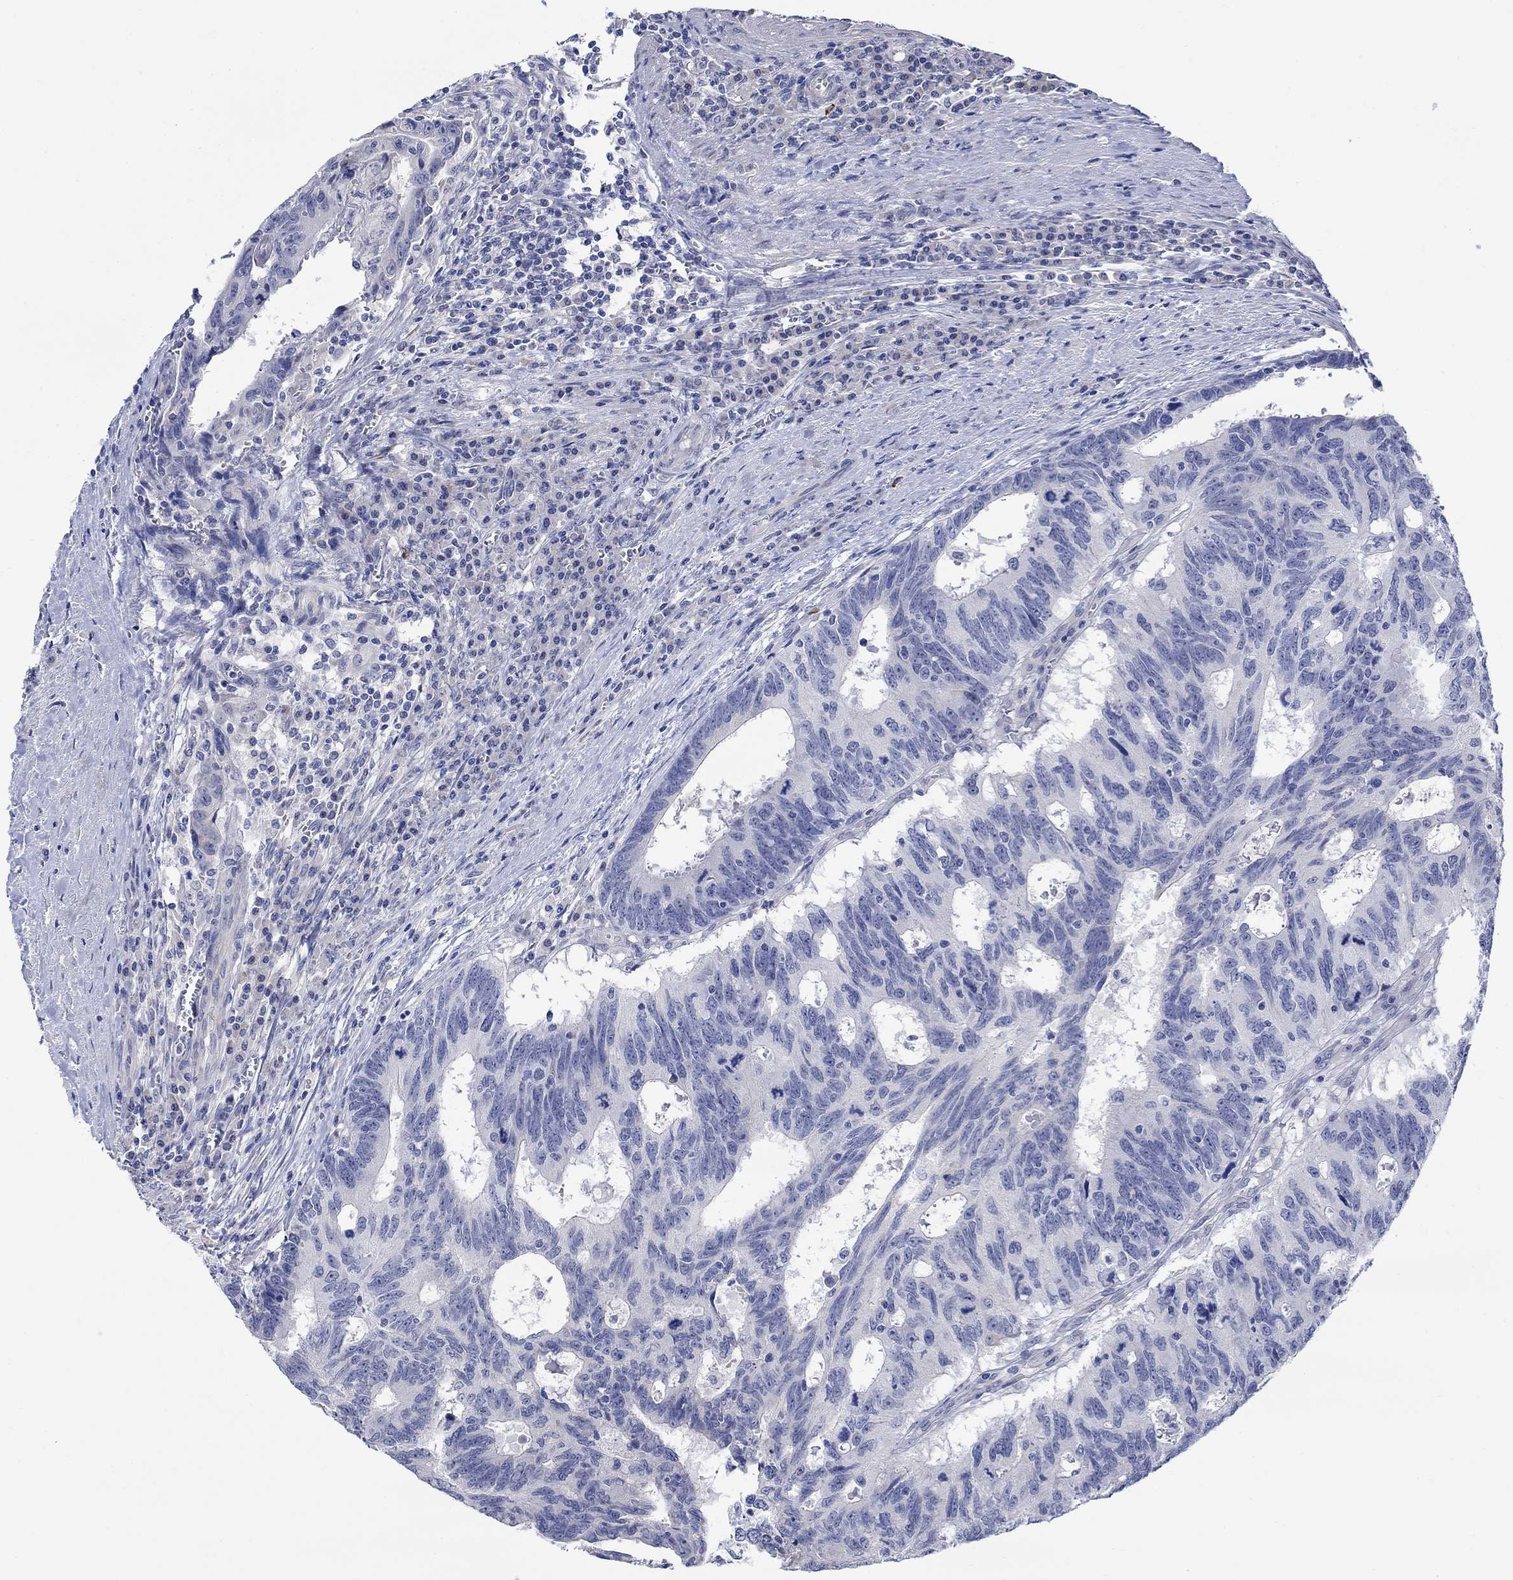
{"staining": {"intensity": "negative", "quantity": "none", "location": "none"}, "tissue": "colorectal cancer", "cell_type": "Tumor cells", "image_type": "cancer", "snomed": [{"axis": "morphology", "description": "Adenocarcinoma, NOS"}, {"axis": "topography", "description": "Colon"}], "caption": "IHC histopathology image of neoplastic tissue: colorectal adenocarcinoma stained with DAB demonstrates no significant protein positivity in tumor cells.", "gene": "KRT222", "patient": {"sex": "female", "age": 77}}